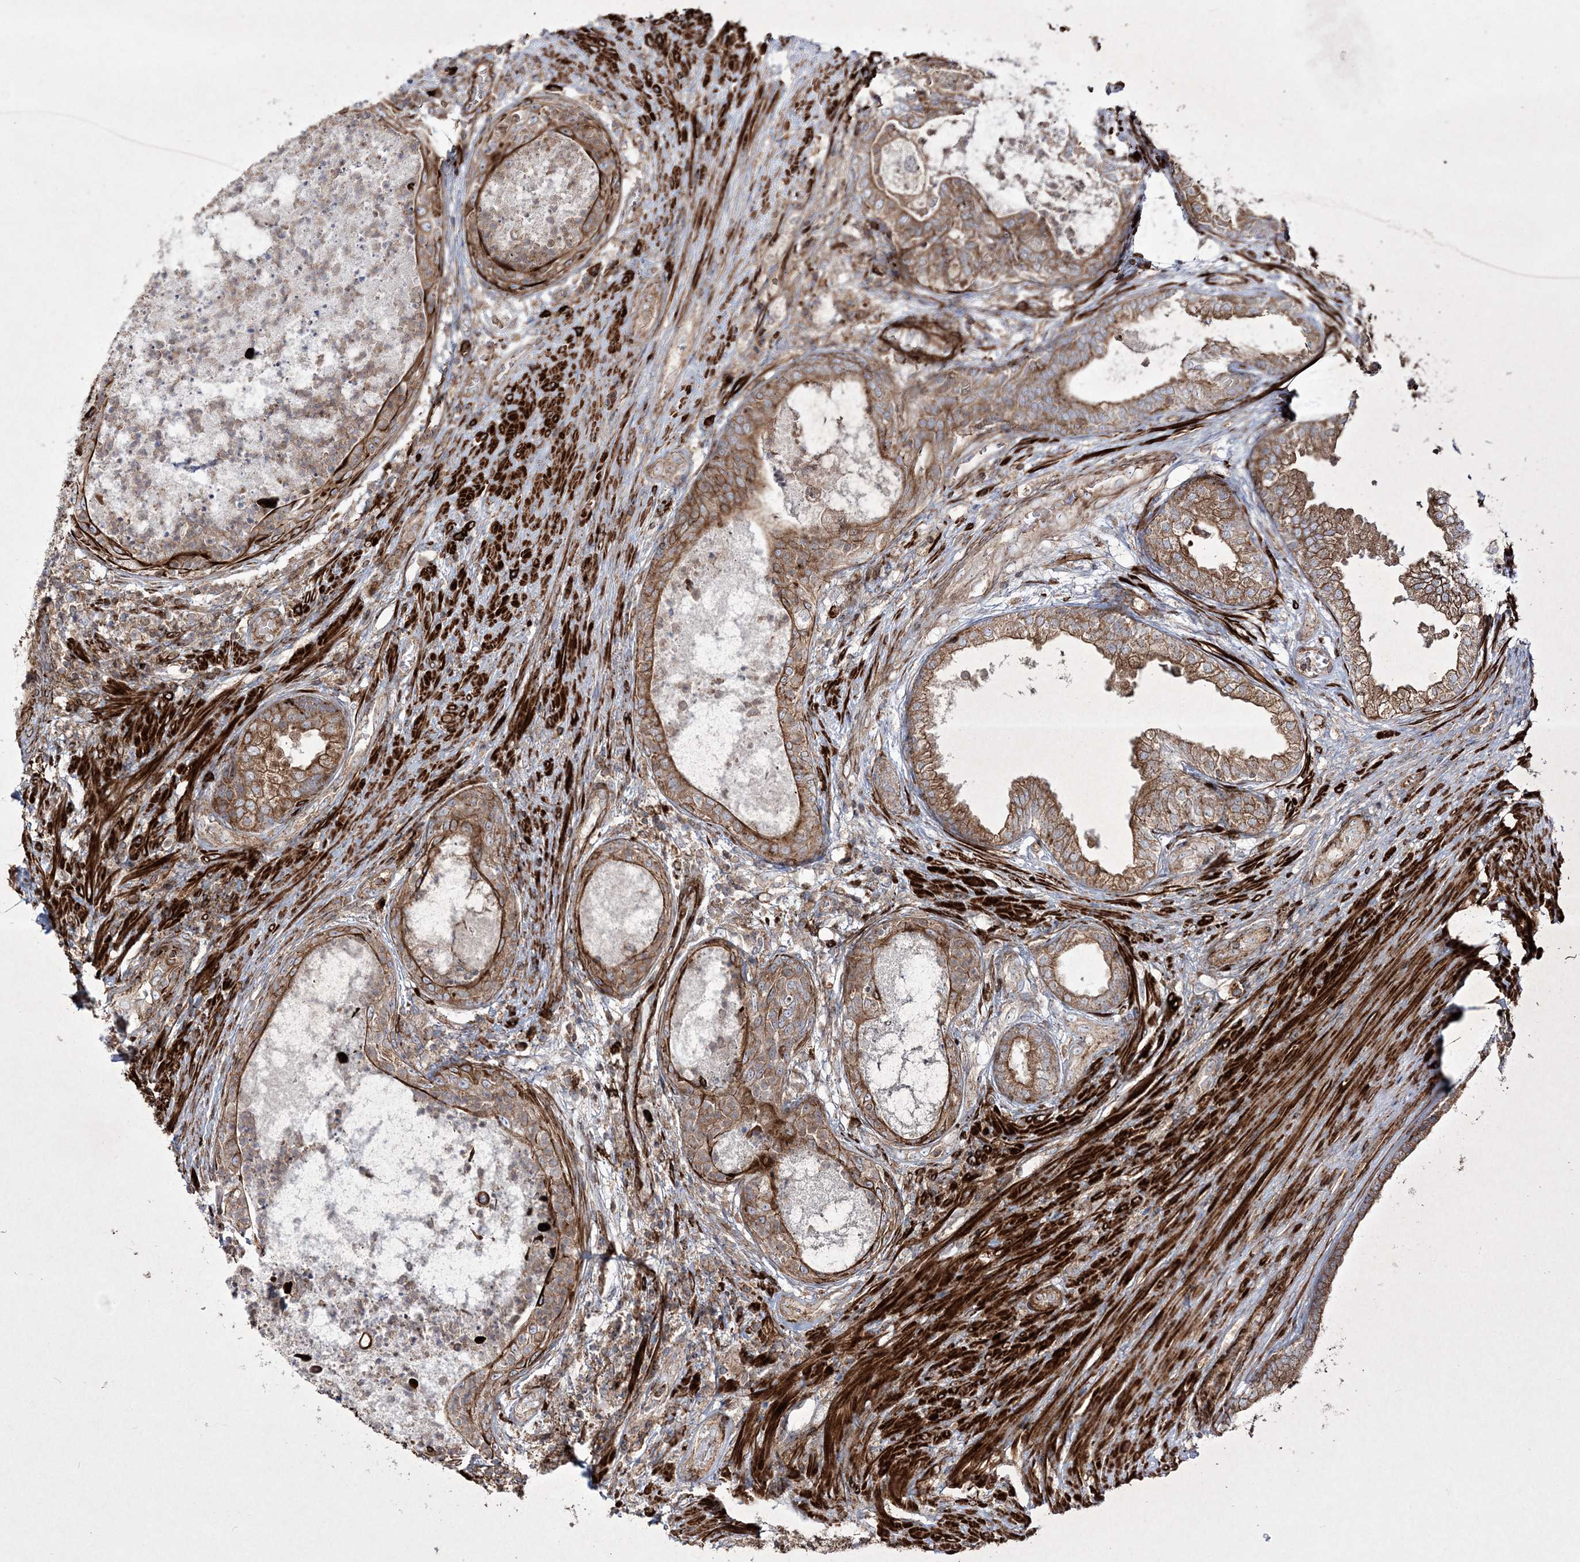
{"staining": {"intensity": "strong", "quantity": ">75%", "location": "cytoplasmic/membranous"}, "tissue": "prostate", "cell_type": "Glandular cells", "image_type": "normal", "snomed": [{"axis": "morphology", "description": "Normal tissue, NOS"}, {"axis": "topography", "description": "Prostate"}], "caption": "IHC (DAB (3,3'-diaminobenzidine)) staining of normal prostate shows strong cytoplasmic/membranous protein expression in approximately >75% of glandular cells. Using DAB (3,3'-diaminobenzidine) (brown) and hematoxylin (blue) stains, captured at high magnification using brightfield microscopy.", "gene": "RICTOR", "patient": {"sex": "male", "age": 76}}